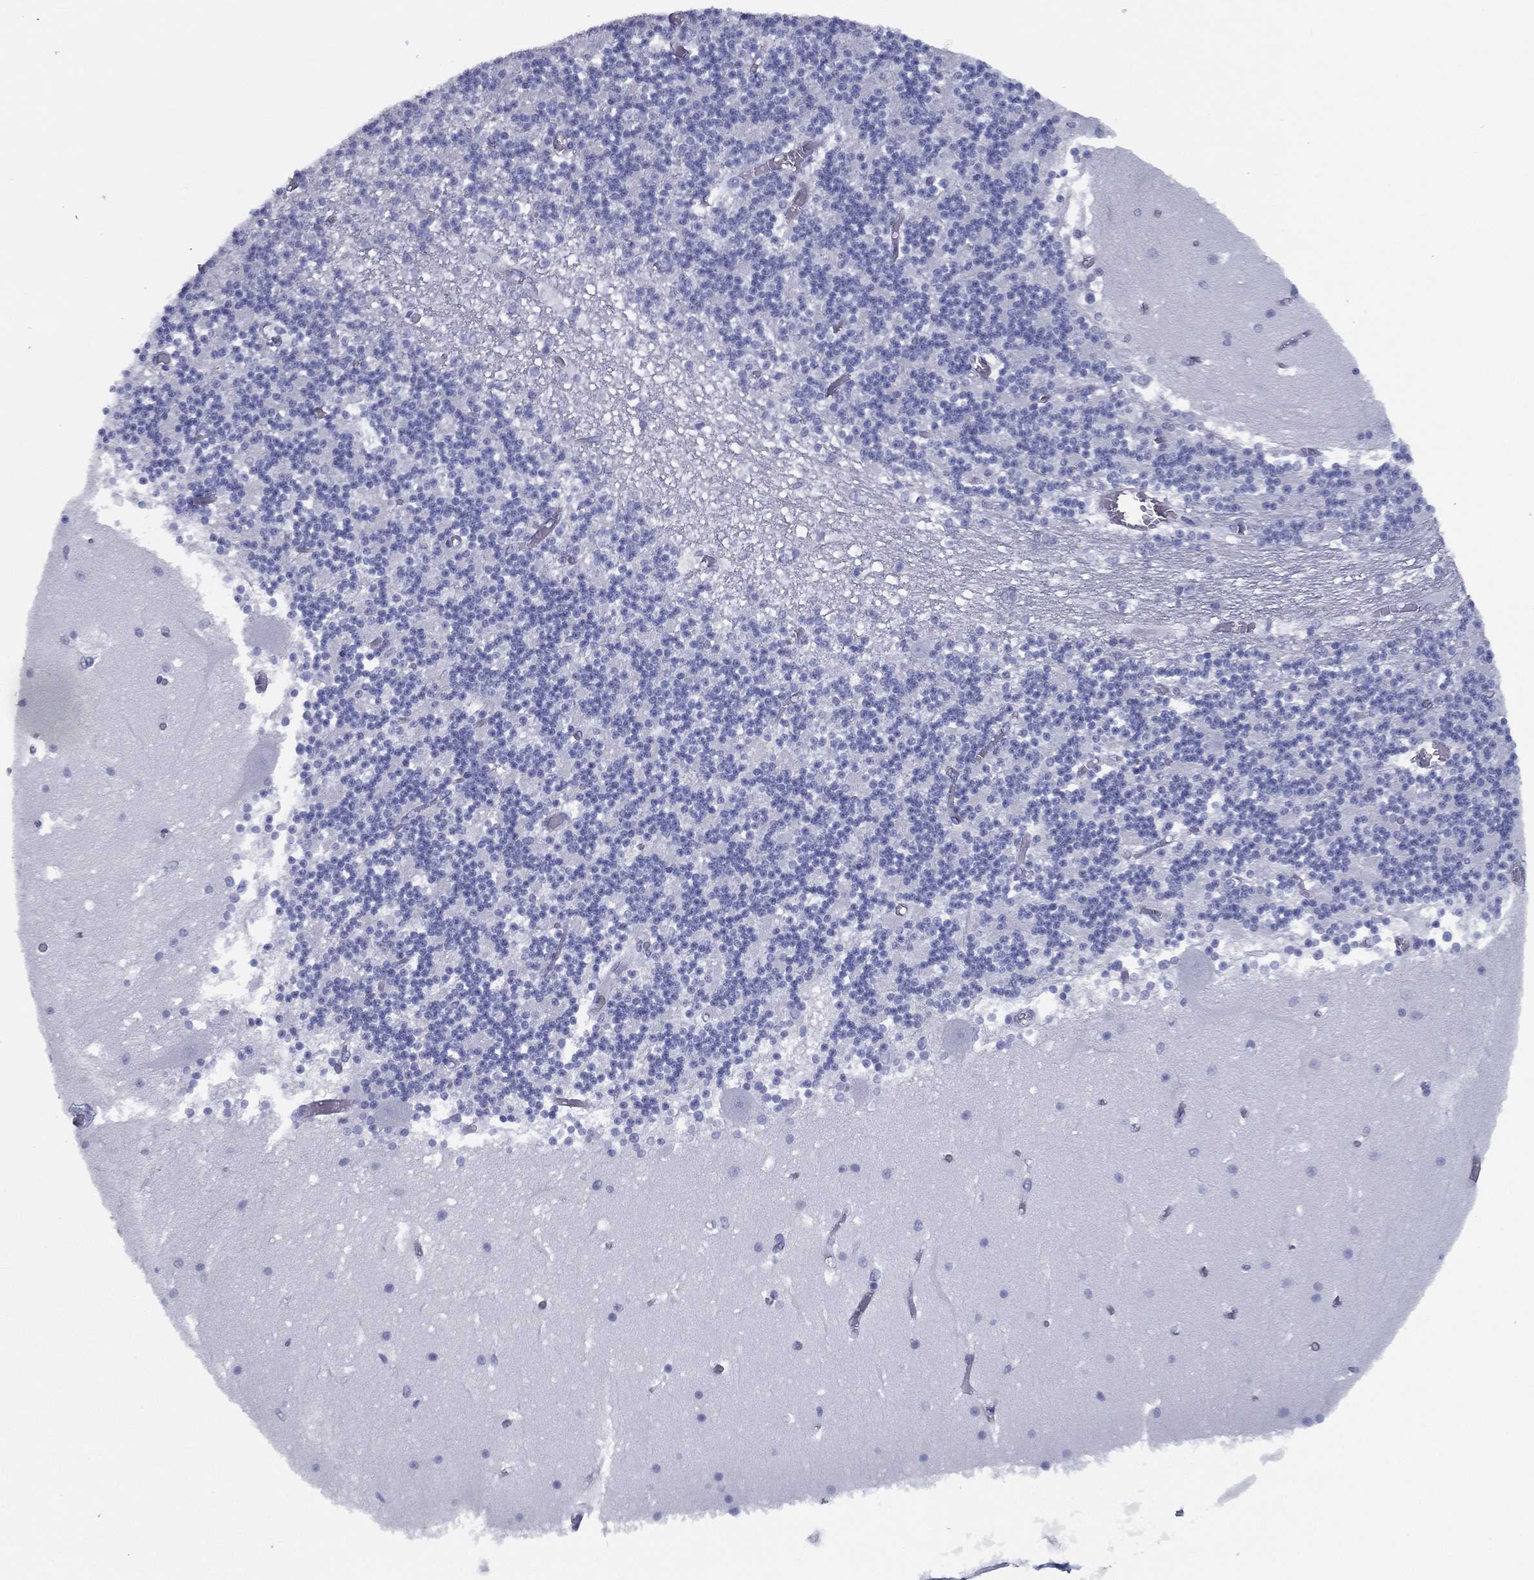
{"staining": {"intensity": "negative", "quantity": "none", "location": "none"}, "tissue": "cerebellum", "cell_type": "Cells in granular layer", "image_type": "normal", "snomed": [{"axis": "morphology", "description": "Normal tissue, NOS"}, {"axis": "topography", "description": "Cerebellum"}], "caption": "High power microscopy image of an IHC image of benign cerebellum, revealing no significant expression in cells in granular layer. The staining was performed using DAB to visualize the protein expression in brown, while the nuclei were stained in blue with hematoxylin (Magnification: 20x).", "gene": "TMEM252", "patient": {"sex": "female", "age": 28}}